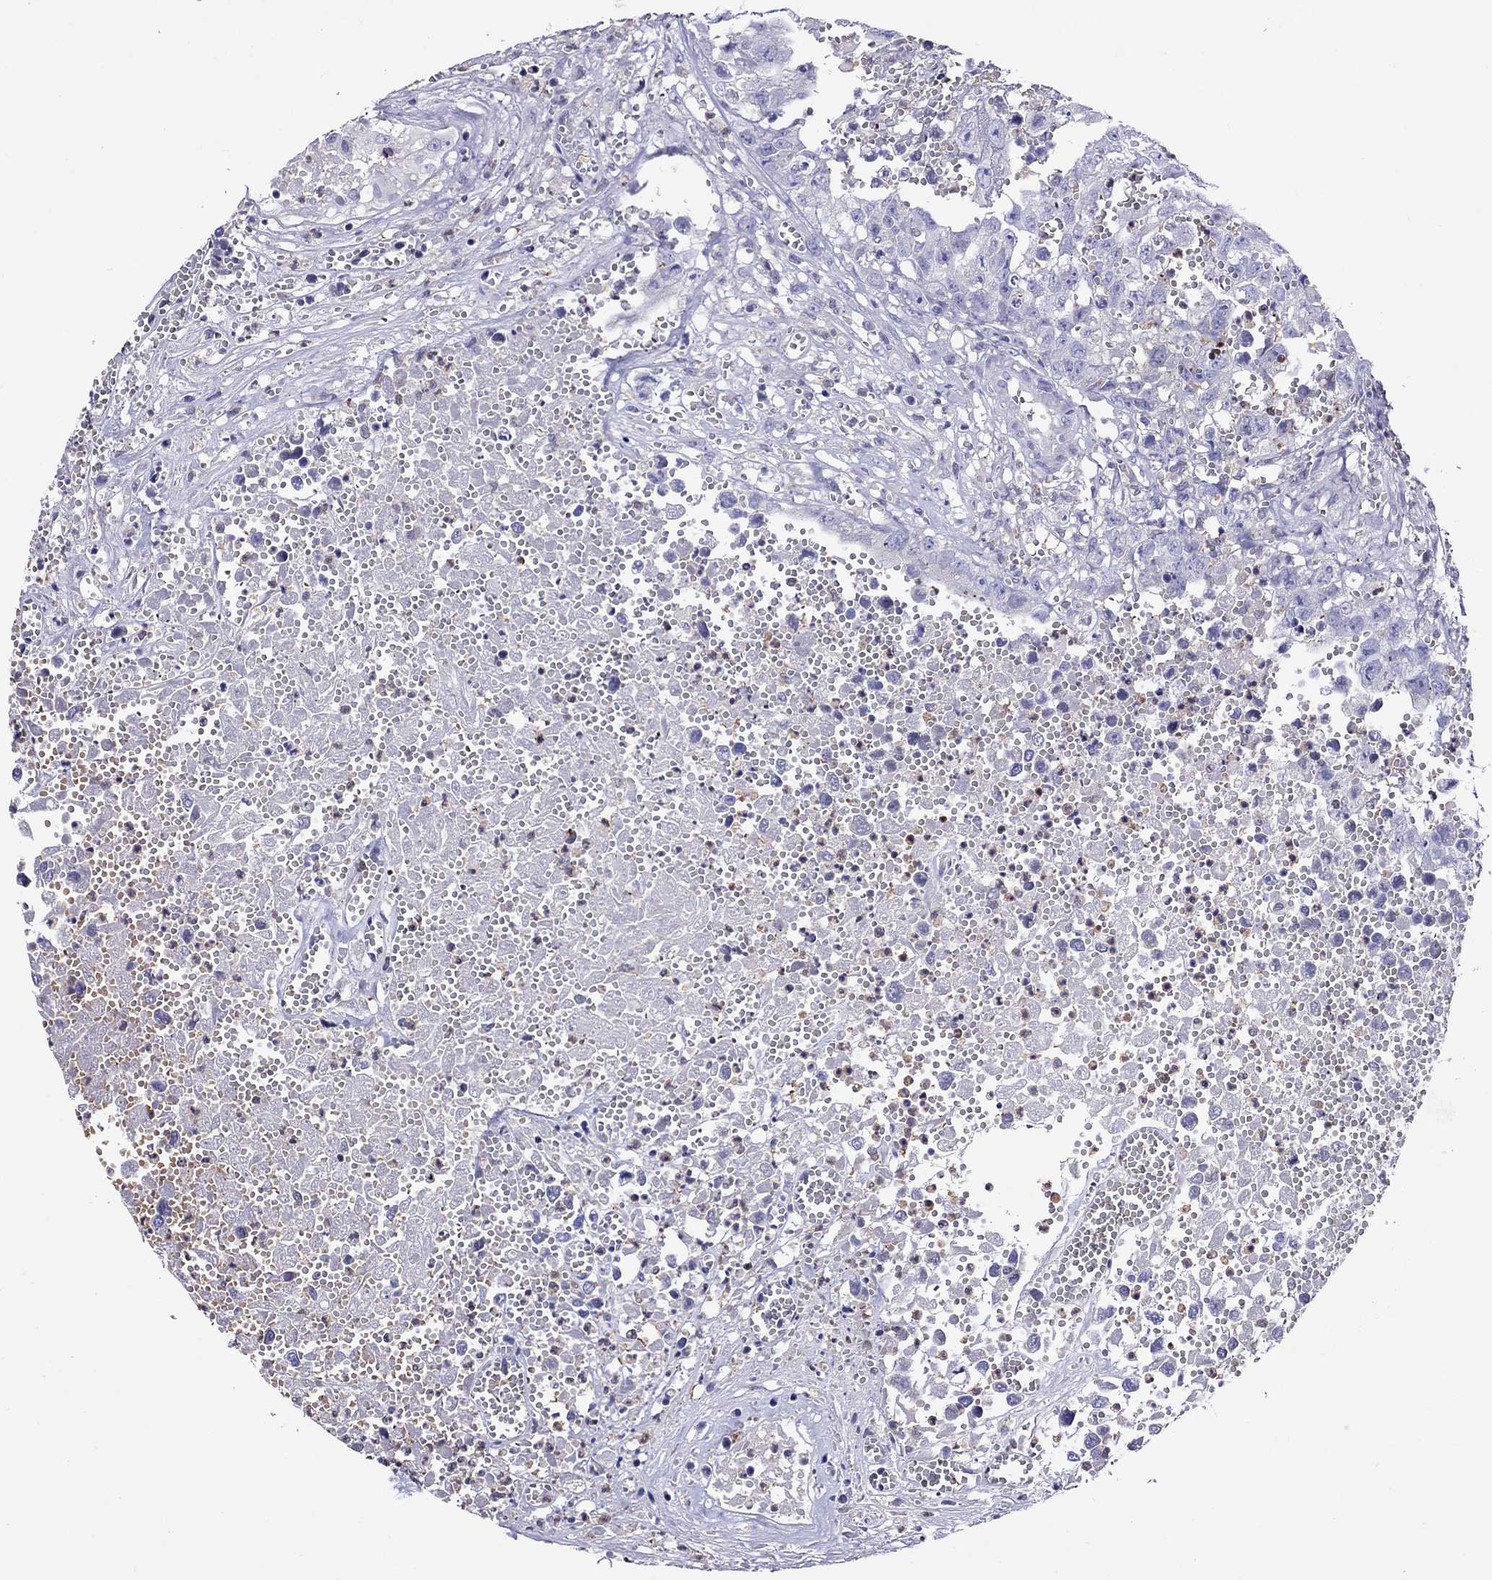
{"staining": {"intensity": "negative", "quantity": "none", "location": "none"}, "tissue": "testis cancer", "cell_type": "Tumor cells", "image_type": "cancer", "snomed": [{"axis": "morphology", "description": "Seminoma, NOS"}, {"axis": "morphology", "description": "Carcinoma, Embryonal, NOS"}, {"axis": "topography", "description": "Testis"}], "caption": "Seminoma (testis) stained for a protein using immunohistochemistry shows no staining tumor cells.", "gene": "SCG2", "patient": {"sex": "male", "age": 22}}